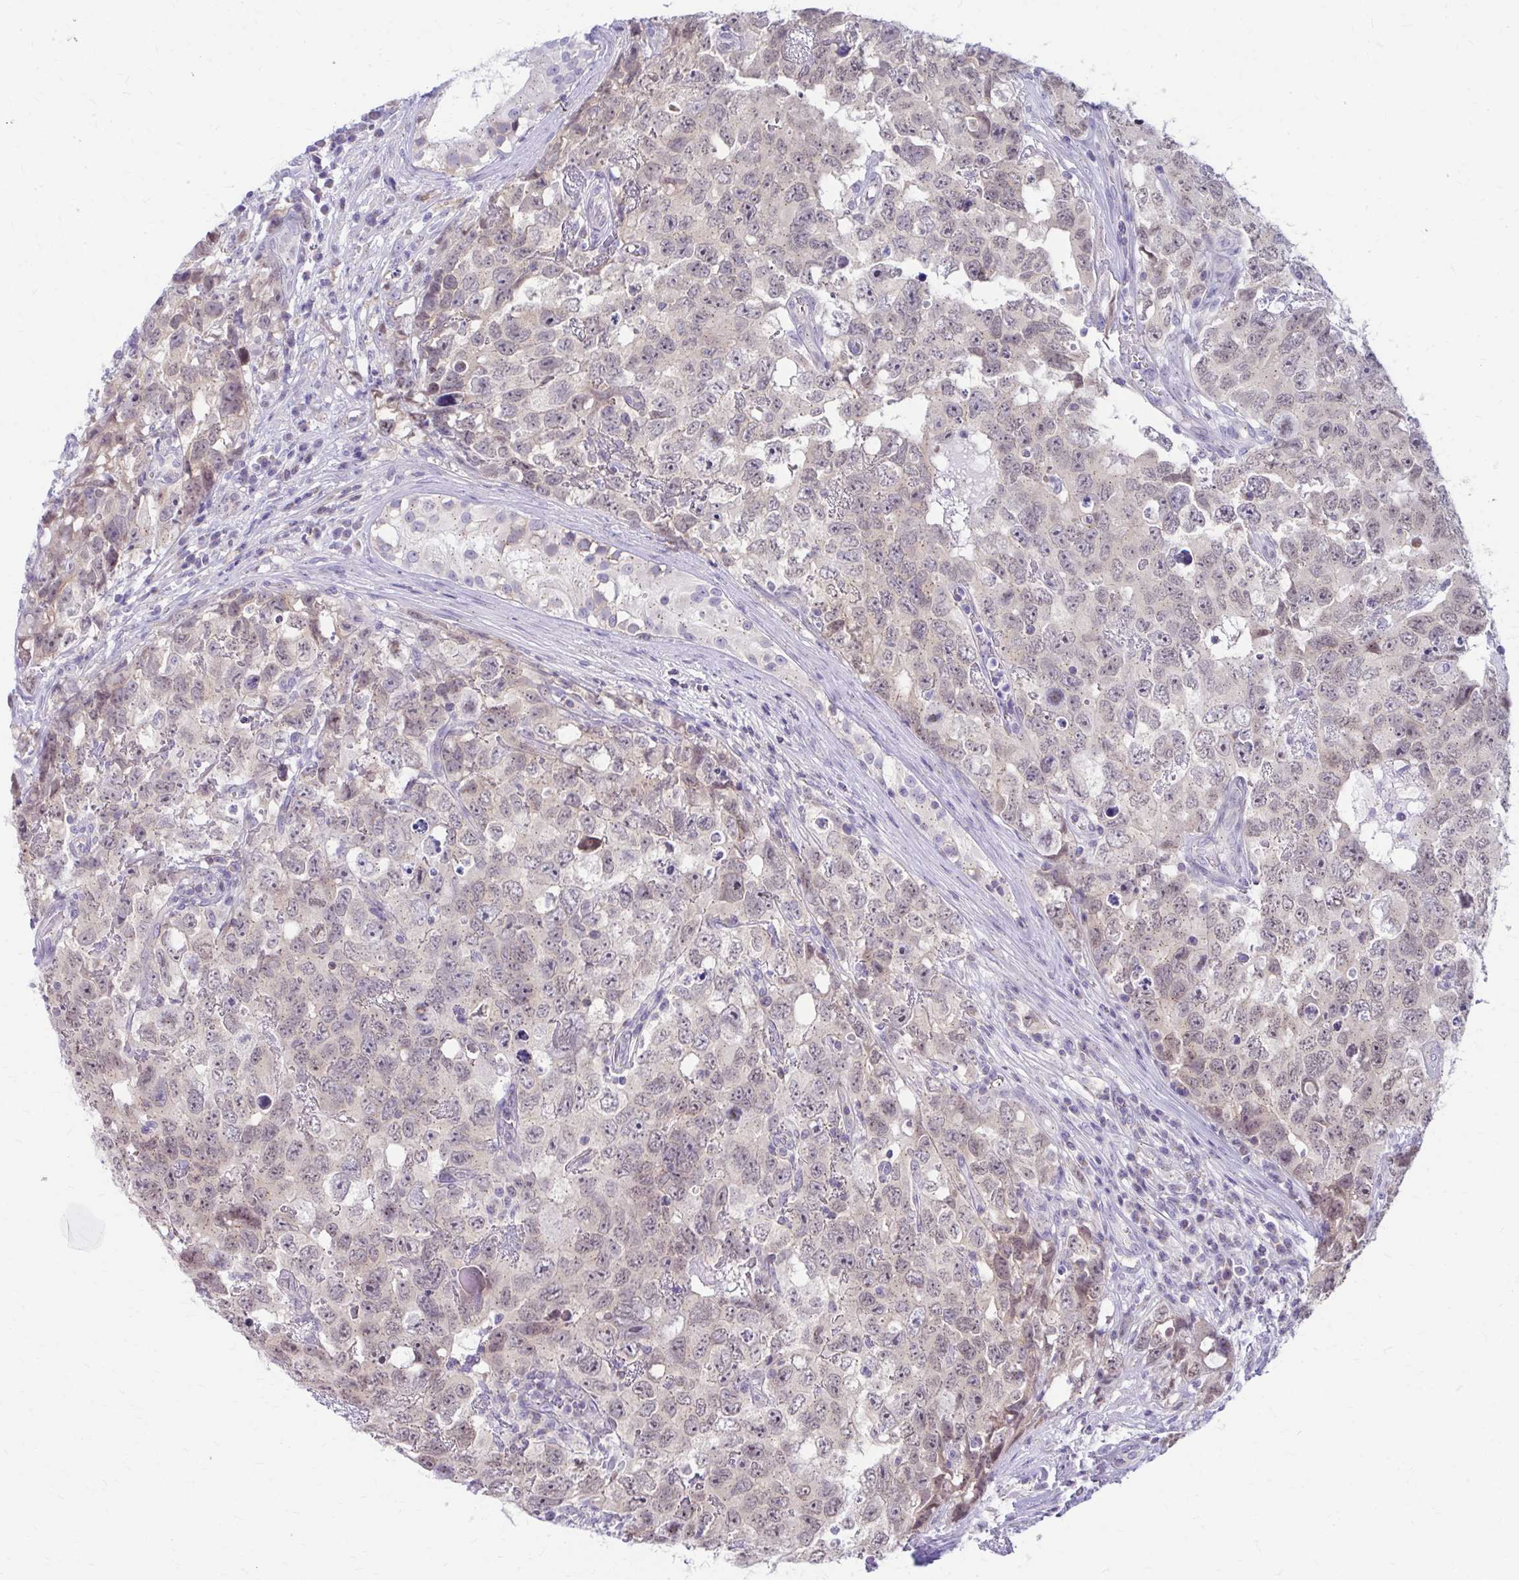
{"staining": {"intensity": "weak", "quantity": "25%-75%", "location": "cytoplasmic/membranous,nuclear"}, "tissue": "testis cancer", "cell_type": "Tumor cells", "image_type": "cancer", "snomed": [{"axis": "morphology", "description": "Carcinoma, Embryonal, NOS"}, {"axis": "topography", "description": "Testis"}], "caption": "Brown immunohistochemical staining in human embryonal carcinoma (testis) exhibits weak cytoplasmic/membranous and nuclear positivity in about 25%-75% of tumor cells.", "gene": "RADIL", "patient": {"sex": "male", "age": 22}}